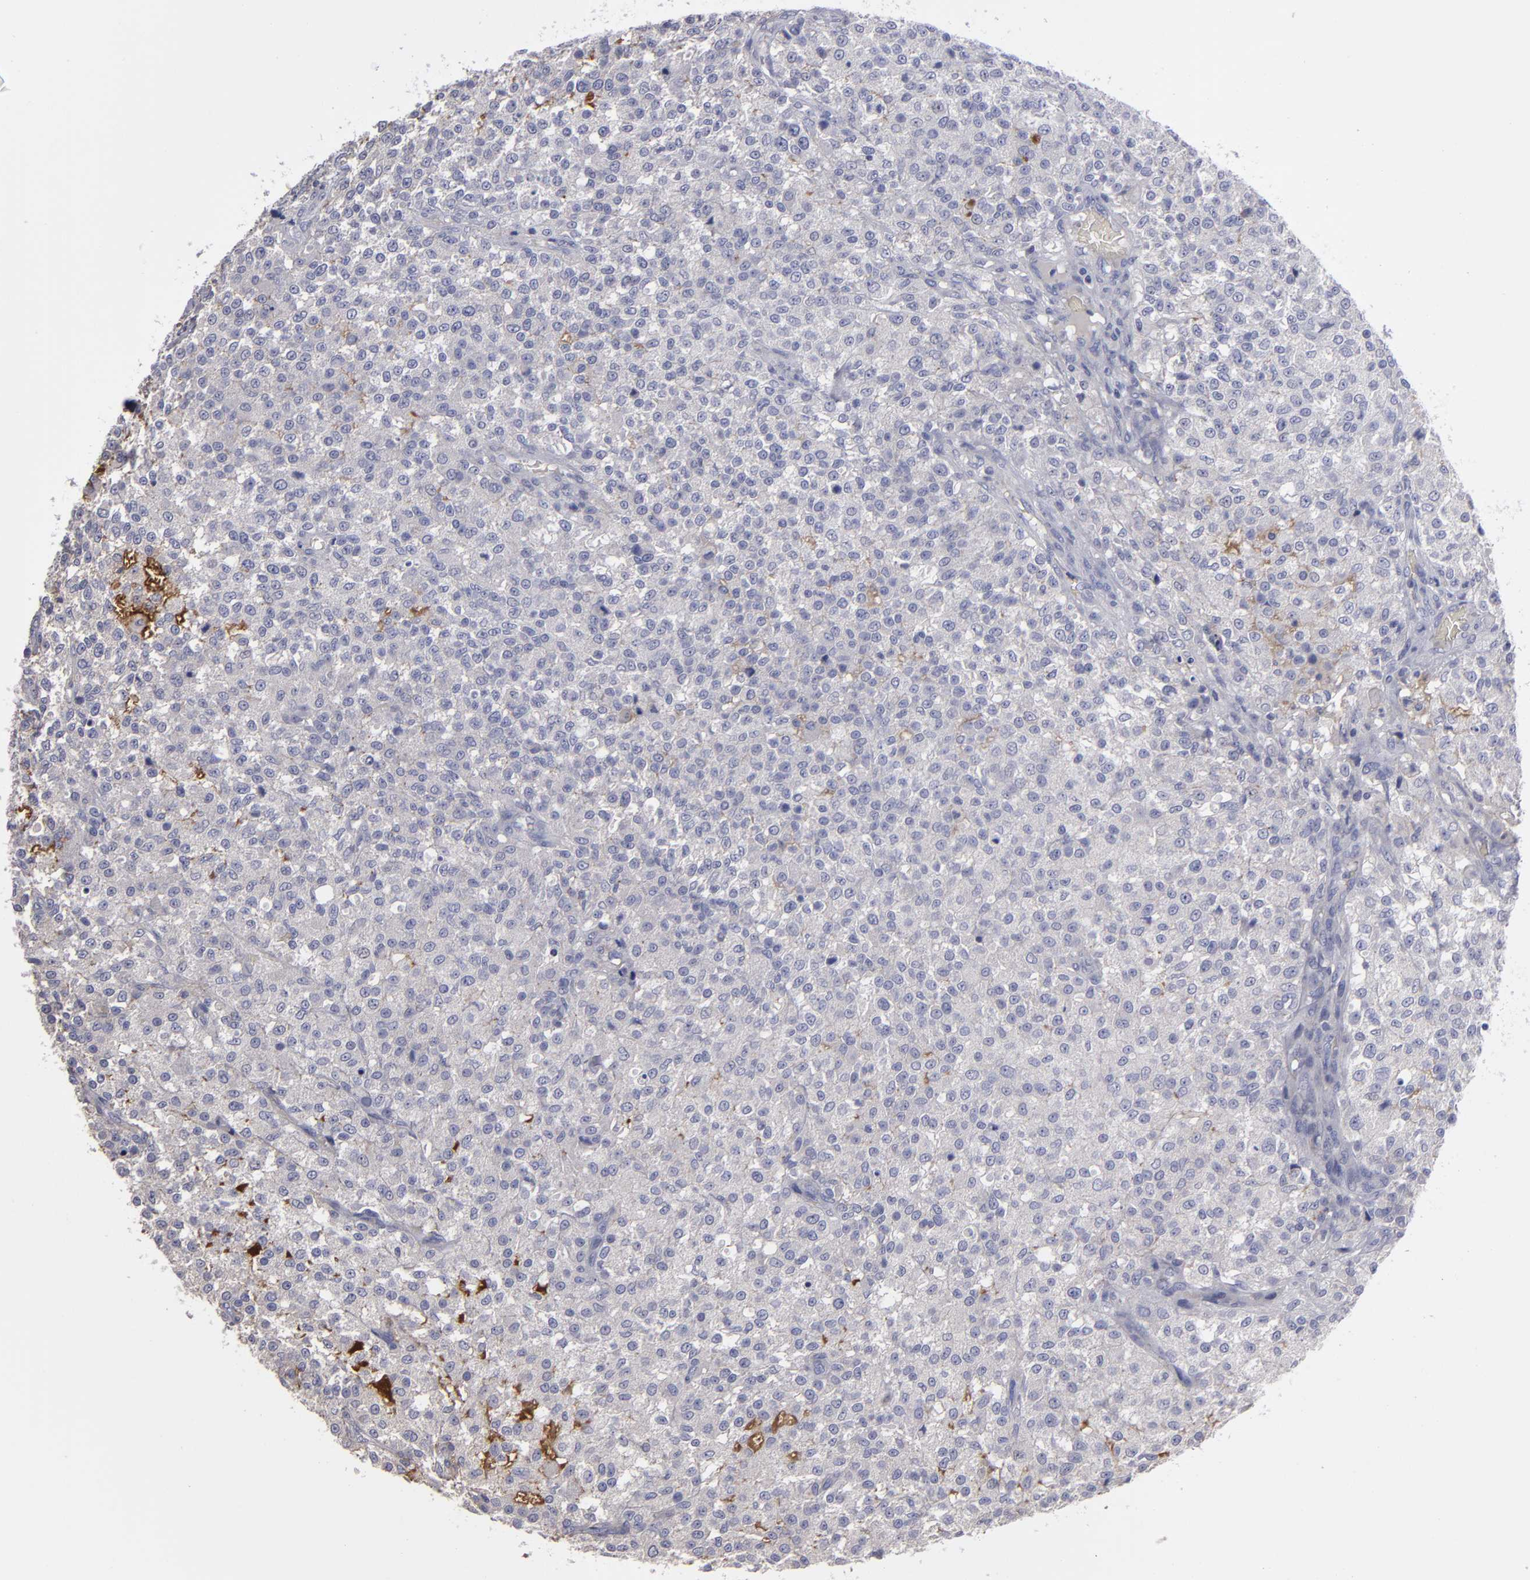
{"staining": {"intensity": "negative", "quantity": "none", "location": "none"}, "tissue": "testis cancer", "cell_type": "Tumor cells", "image_type": "cancer", "snomed": [{"axis": "morphology", "description": "Seminoma, NOS"}, {"axis": "topography", "description": "Testis"}], "caption": "High magnification brightfield microscopy of testis seminoma stained with DAB (3,3'-diaminobenzidine) (brown) and counterstained with hematoxylin (blue): tumor cells show no significant staining. (Immunohistochemistry (ihc), brightfield microscopy, high magnification).", "gene": "FBLN1", "patient": {"sex": "male", "age": 59}}